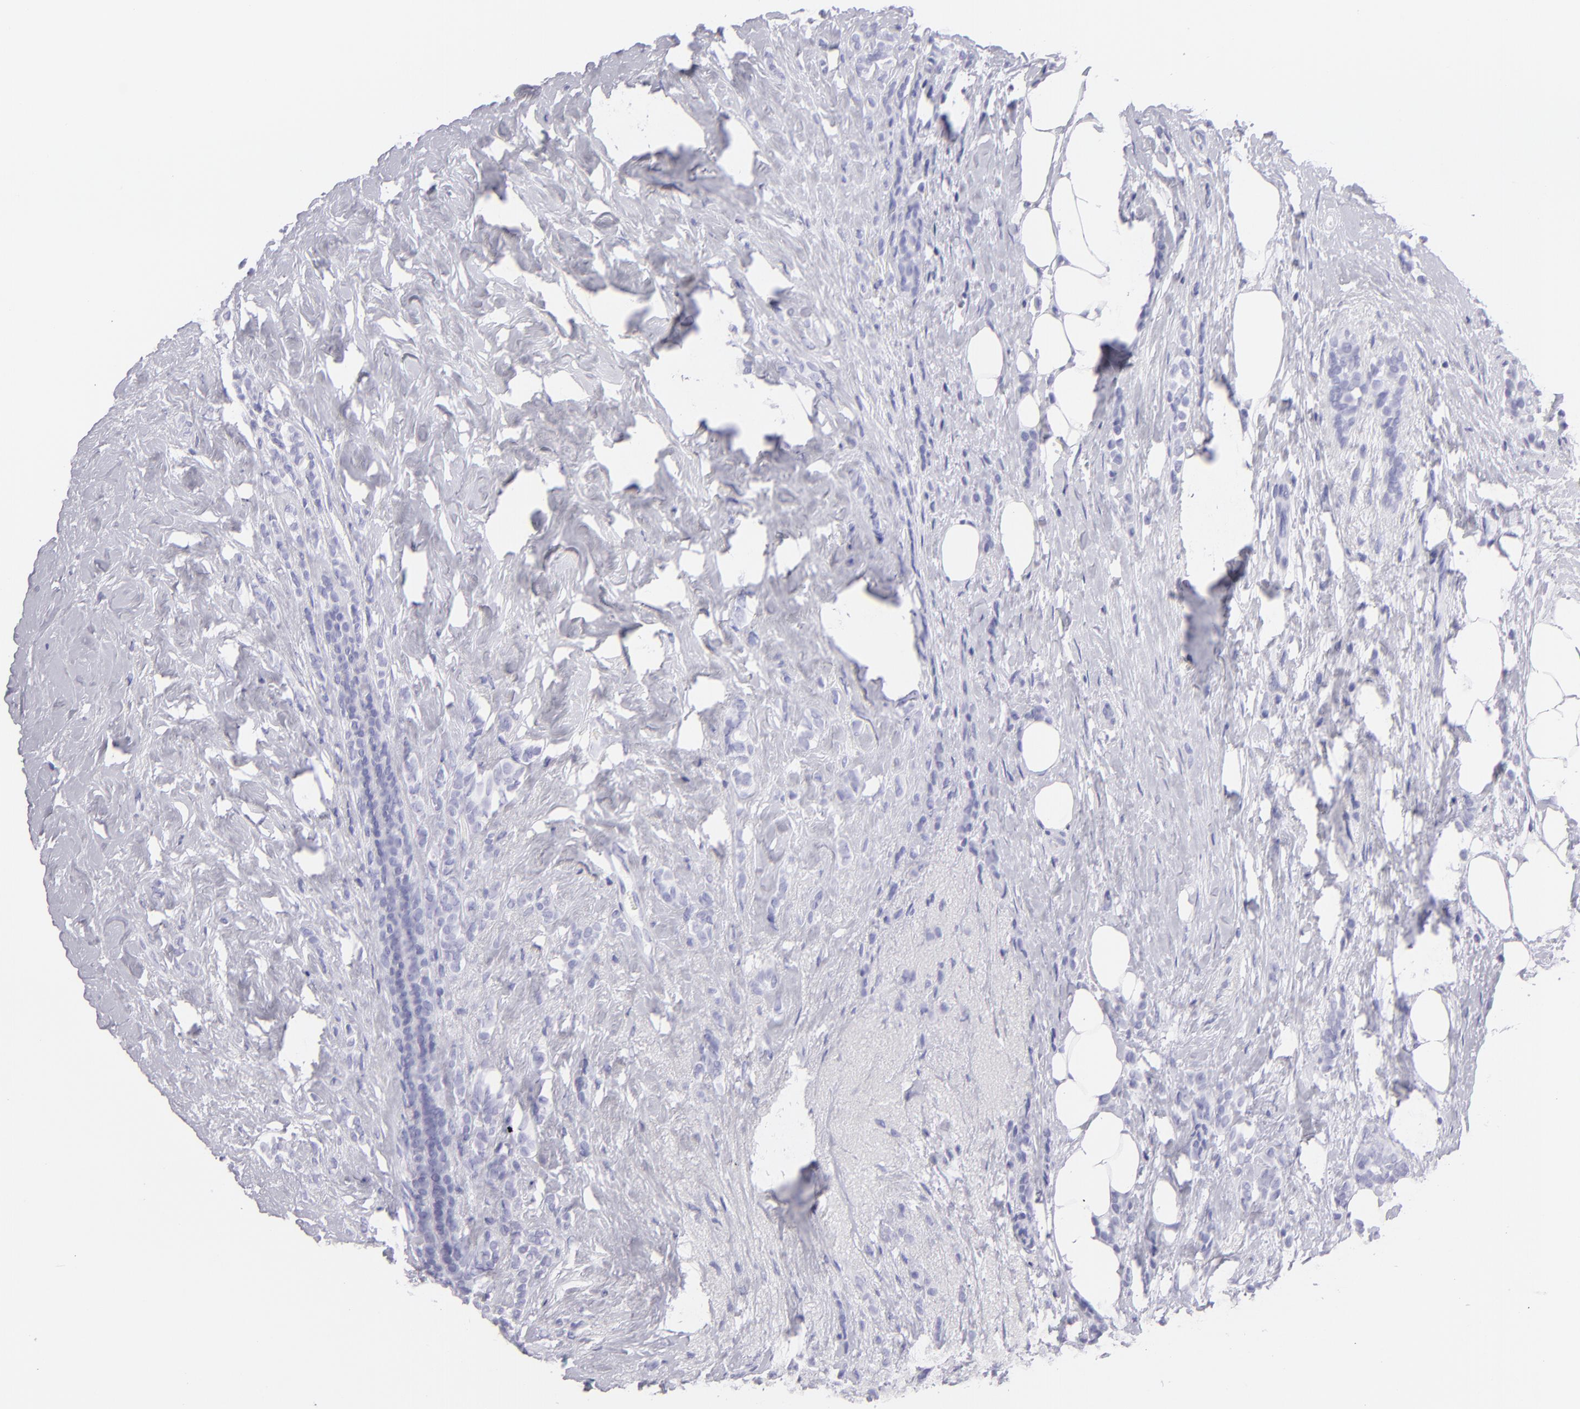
{"staining": {"intensity": "negative", "quantity": "none", "location": "none"}, "tissue": "breast cancer", "cell_type": "Tumor cells", "image_type": "cancer", "snomed": [{"axis": "morphology", "description": "Lobular carcinoma"}, {"axis": "topography", "description": "Breast"}], "caption": "Protein analysis of breast cancer reveals no significant positivity in tumor cells.", "gene": "PVALB", "patient": {"sex": "female", "age": 56}}